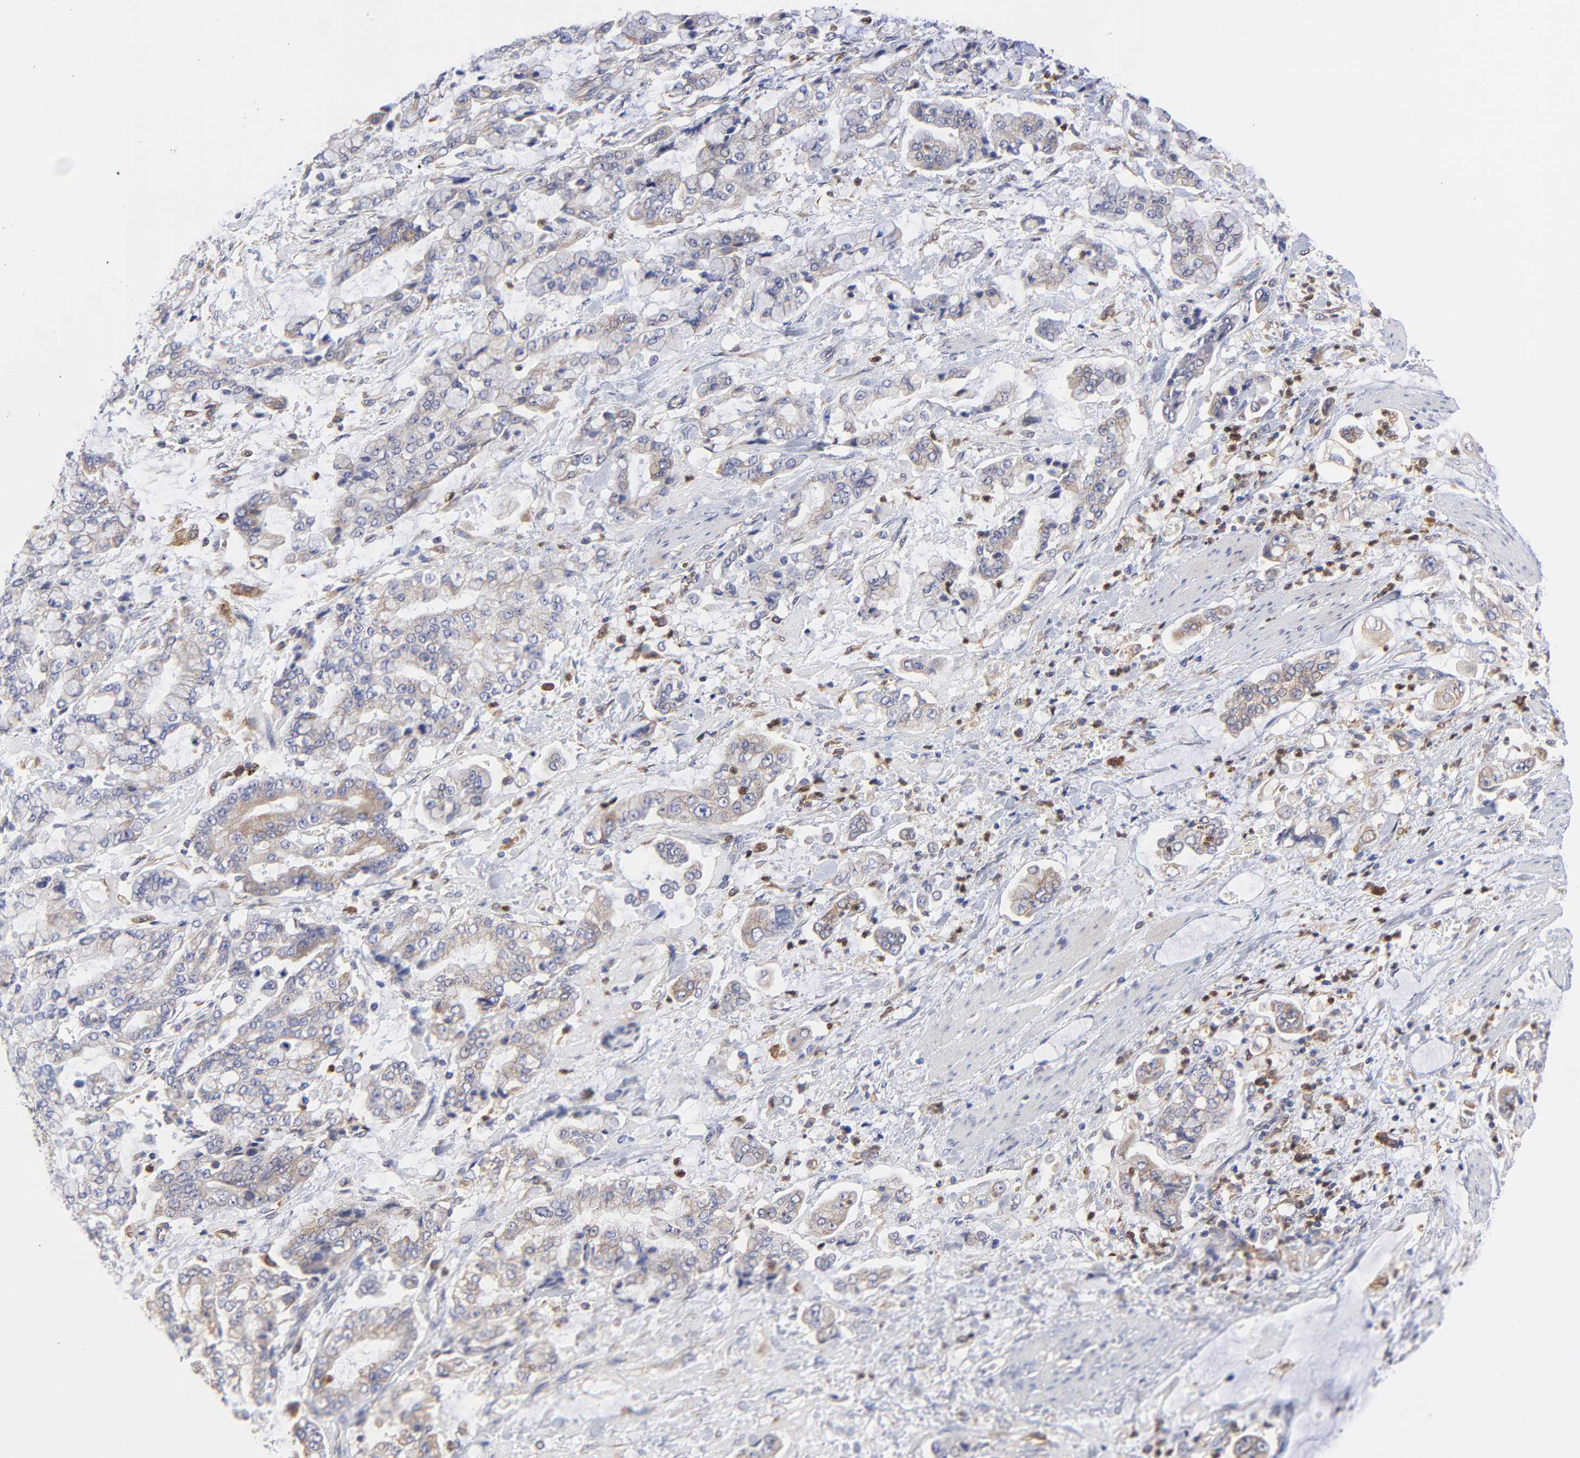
{"staining": {"intensity": "weak", "quantity": ">75%", "location": "cytoplasmic/membranous"}, "tissue": "stomach cancer", "cell_type": "Tumor cells", "image_type": "cancer", "snomed": [{"axis": "morphology", "description": "Normal tissue, NOS"}, {"axis": "morphology", "description": "Adenocarcinoma, NOS"}, {"axis": "topography", "description": "Stomach, upper"}, {"axis": "topography", "description": "Stomach"}], "caption": "Protein analysis of stomach cancer (adenocarcinoma) tissue demonstrates weak cytoplasmic/membranous staining in about >75% of tumor cells.", "gene": "MOSPD2", "patient": {"sex": "male", "age": 76}}